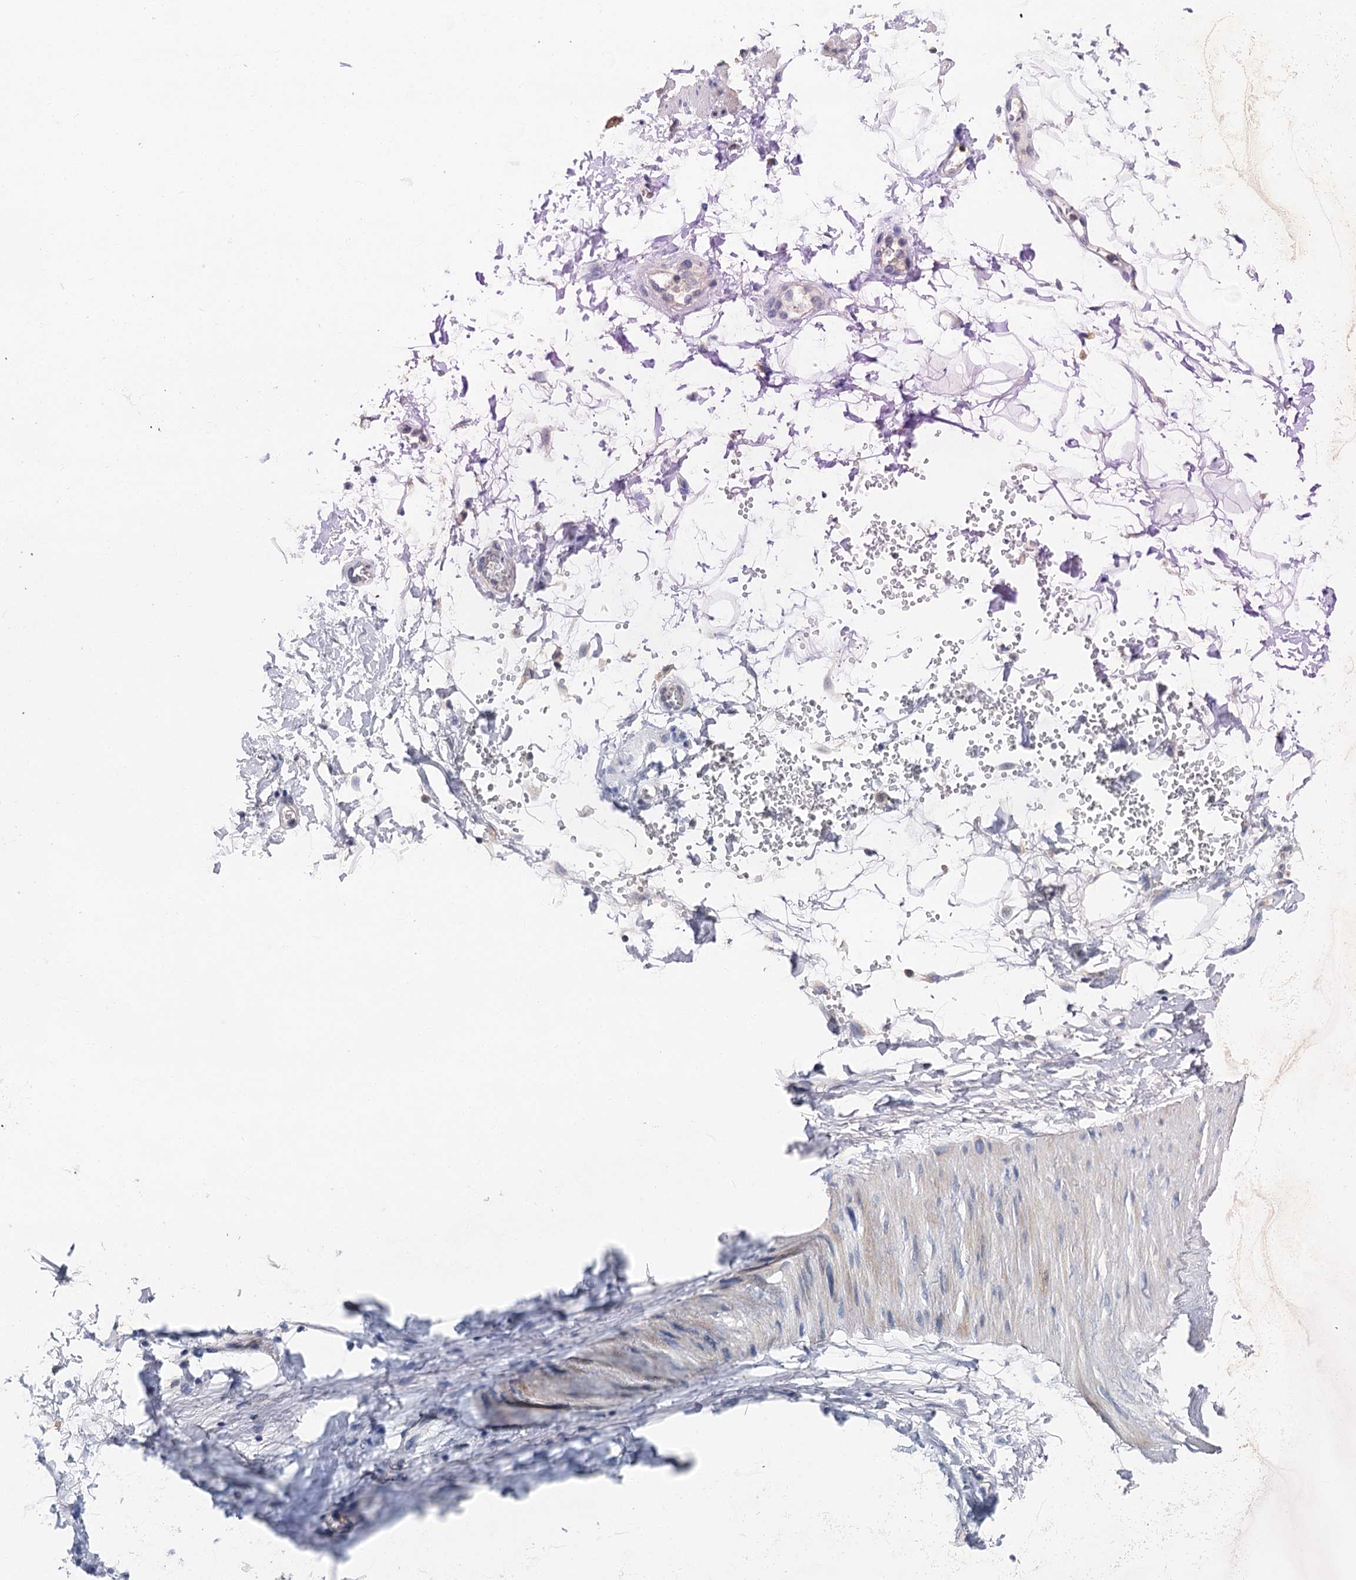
{"staining": {"intensity": "negative", "quantity": "none", "location": "none"}, "tissue": "adipose tissue", "cell_type": "Adipocytes", "image_type": "normal", "snomed": [{"axis": "morphology", "description": "Normal tissue, NOS"}, {"axis": "morphology", "description": "Adenocarcinoma, NOS"}, {"axis": "topography", "description": "Pancreas"}, {"axis": "topography", "description": "Peripheral nerve tissue"}], "caption": "High power microscopy histopathology image of an IHC micrograph of benign adipose tissue, revealing no significant staining in adipocytes.", "gene": "SPINK9", "patient": {"sex": "male", "age": 59}}